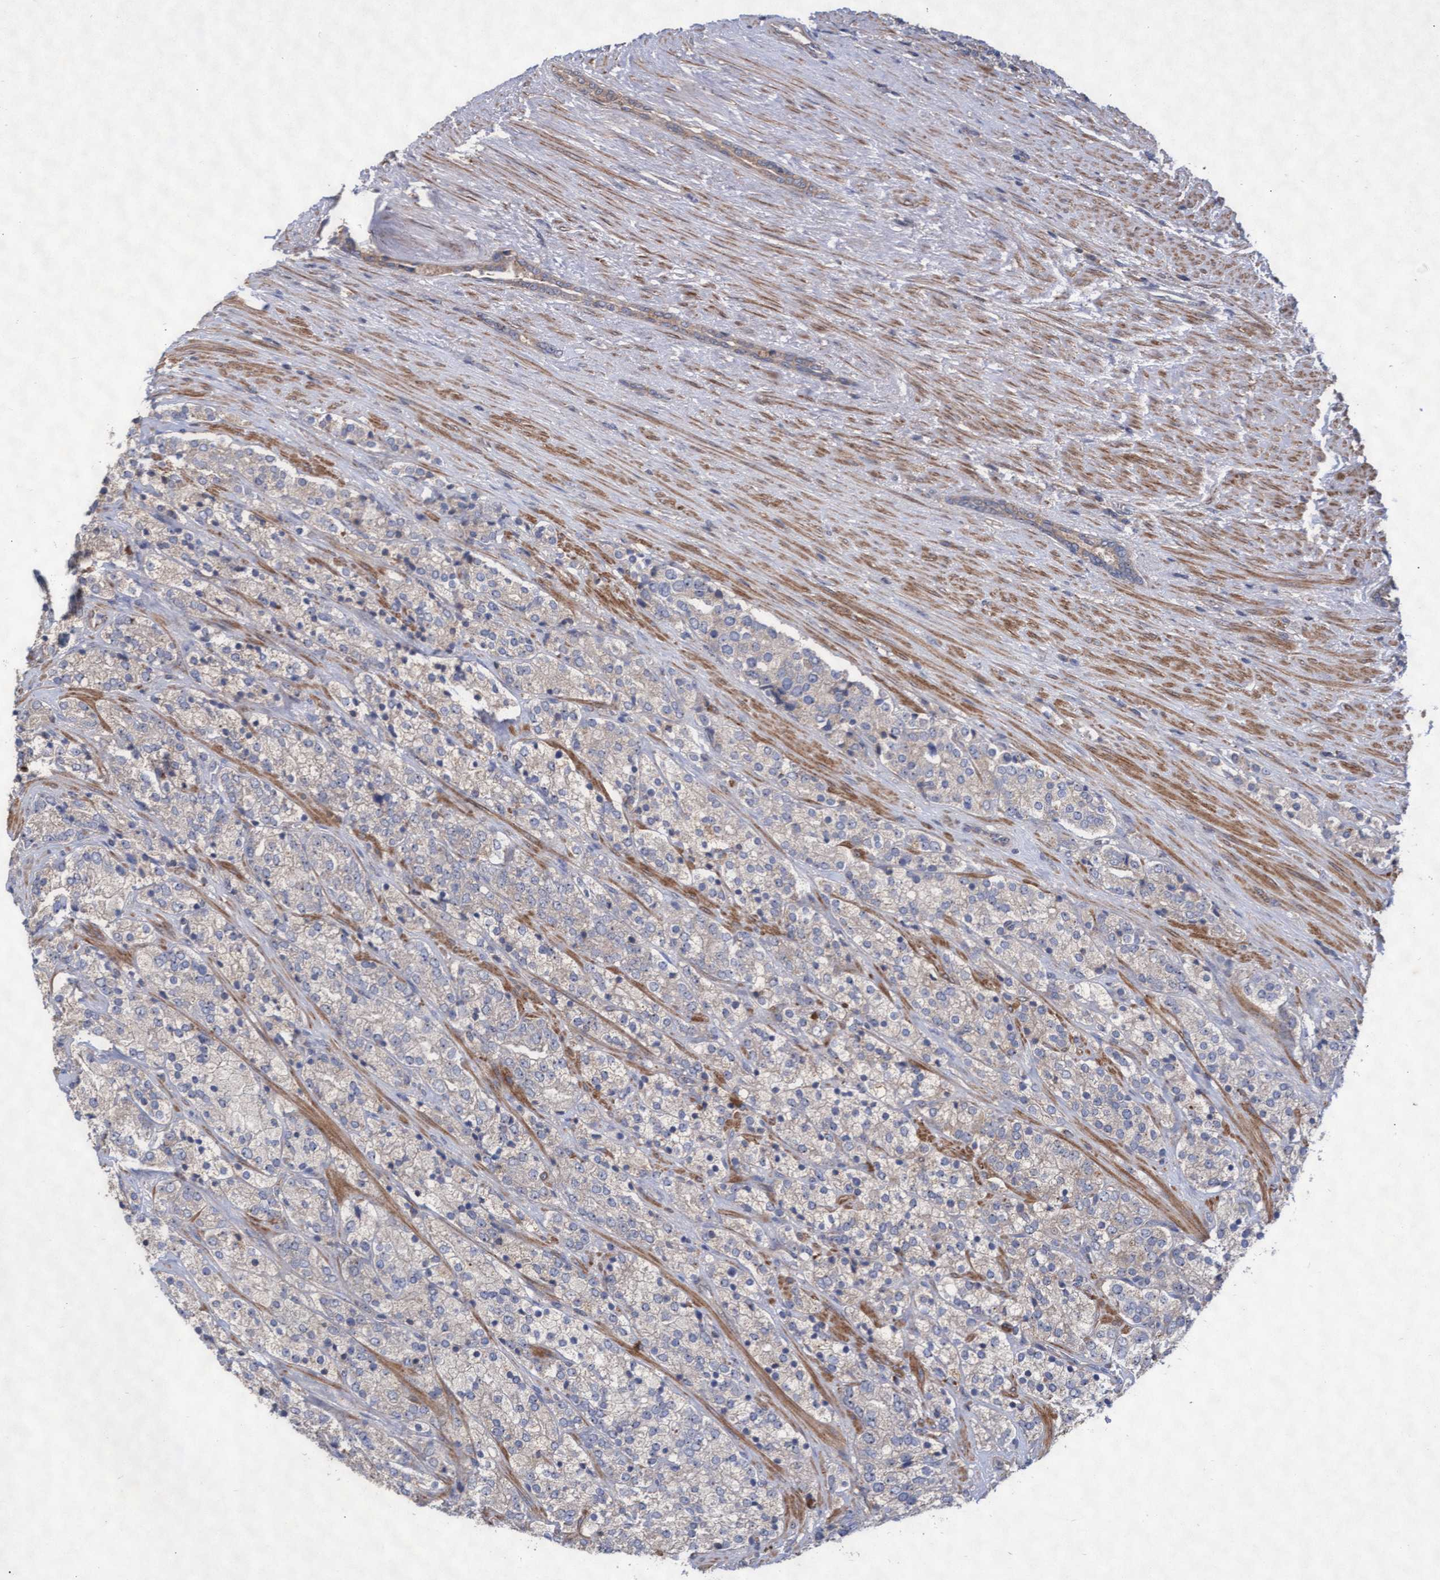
{"staining": {"intensity": "negative", "quantity": "none", "location": "none"}, "tissue": "prostate cancer", "cell_type": "Tumor cells", "image_type": "cancer", "snomed": [{"axis": "morphology", "description": "Adenocarcinoma, High grade"}, {"axis": "topography", "description": "Prostate"}], "caption": "An image of adenocarcinoma (high-grade) (prostate) stained for a protein exhibits no brown staining in tumor cells.", "gene": "ABCF2", "patient": {"sex": "male", "age": 71}}